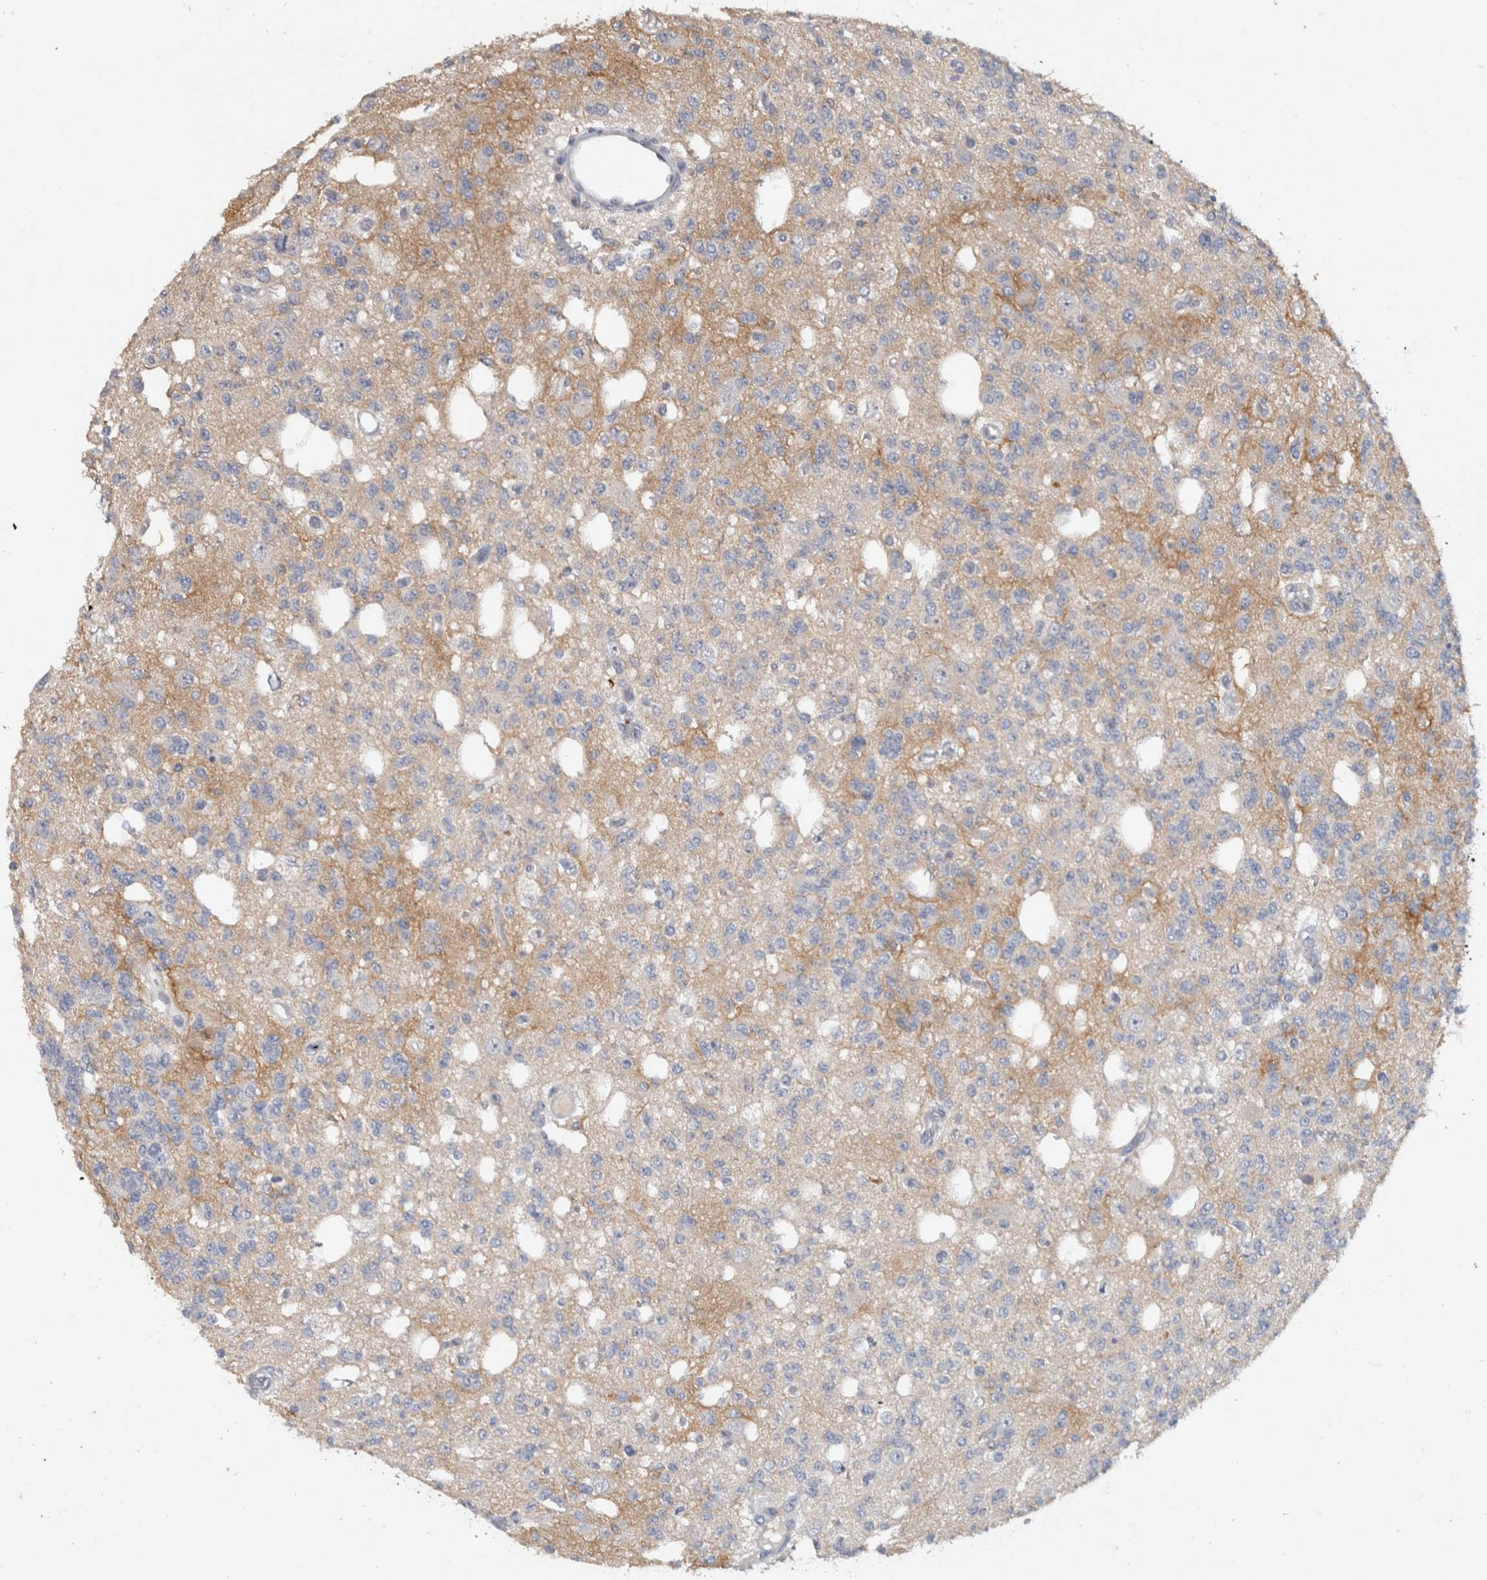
{"staining": {"intensity": "weak", "quantity": "25%-75%", "location": "cytoplasmic/membranous"}, "tissue": "glioma", "cell_type": "Tumor cells", "image_type": "cancer", "snomed": [{"axis": "morphology", "description": "Glioma, malignant, Low grade"}, {"axis": "topography", "description": "Brain"}], "caption": "Immunohistochemistry (IHC) staining of malignant glioma (low-grade), which shows low levels of weak cytoplasmic/membranous staining in approximately 25%-75% of tumor cells indicating weak cytoplasmic/membranous protein staining. The staining was performed using DAB (brown) for protein detection and nuclei were counterstained in hematoxylin (blue).", "gene": "HEXD", "patient": {"sex": "male", "age": 38}}